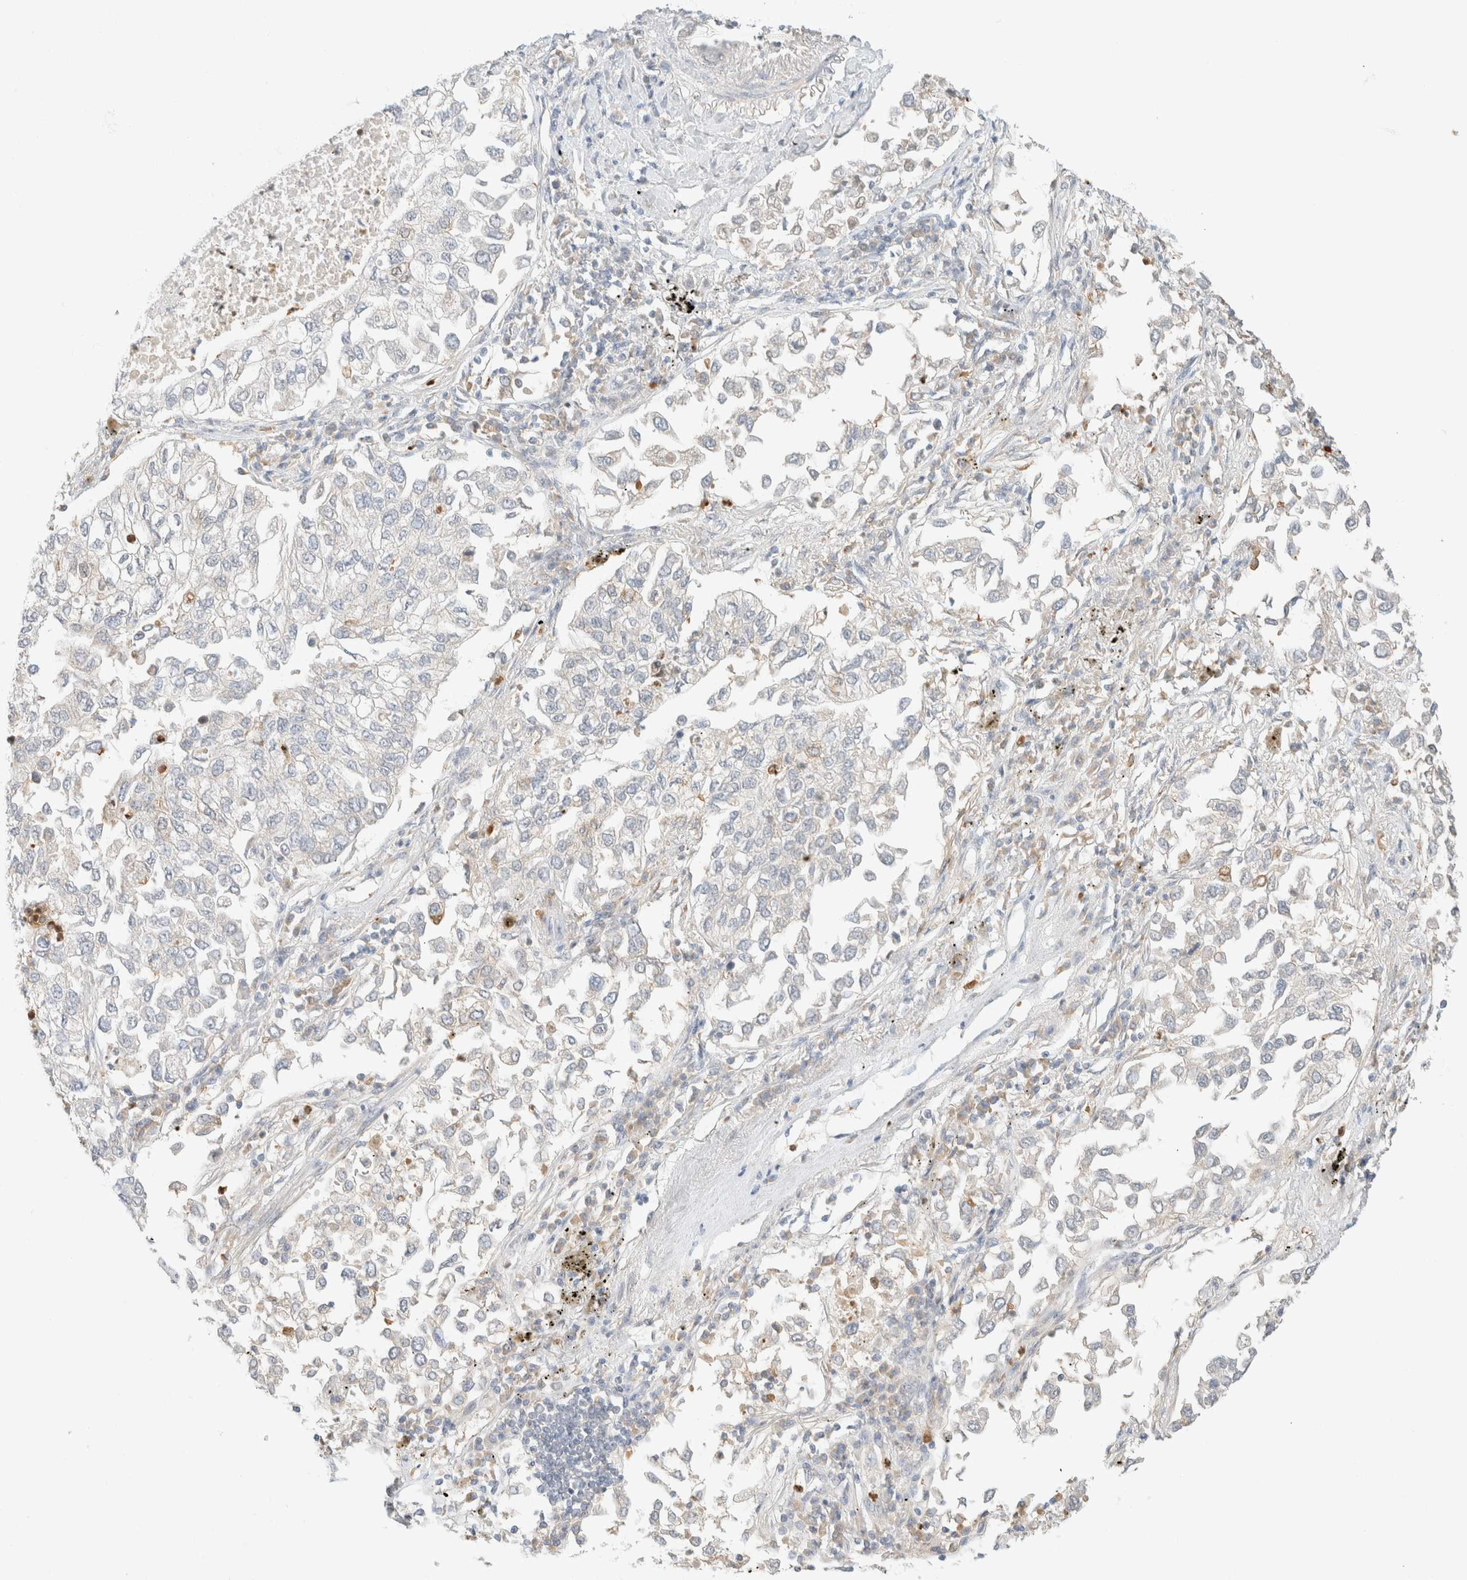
{"staining": {"intensity": "weak", "quantity": "<25%", "location": "cytoplasmic/membranous"}, "tissue": "lung cancer", "cell_type": "Tumor cells", "image_type": "cancer", "snomed": [{"axis": "morphology", "description": "Inflammation, NOS"}, {"axis": "morphology", "description": "Adenocarcinoma, NOS"}, {"axis": "topography", "description": "Lung"}], "caption": "DAB immunohistochemical staining of human lung cancer displays no significant positivity in tumor cells.", "gene": "GPI", "patient": {"sex": "male", "age": 63}}